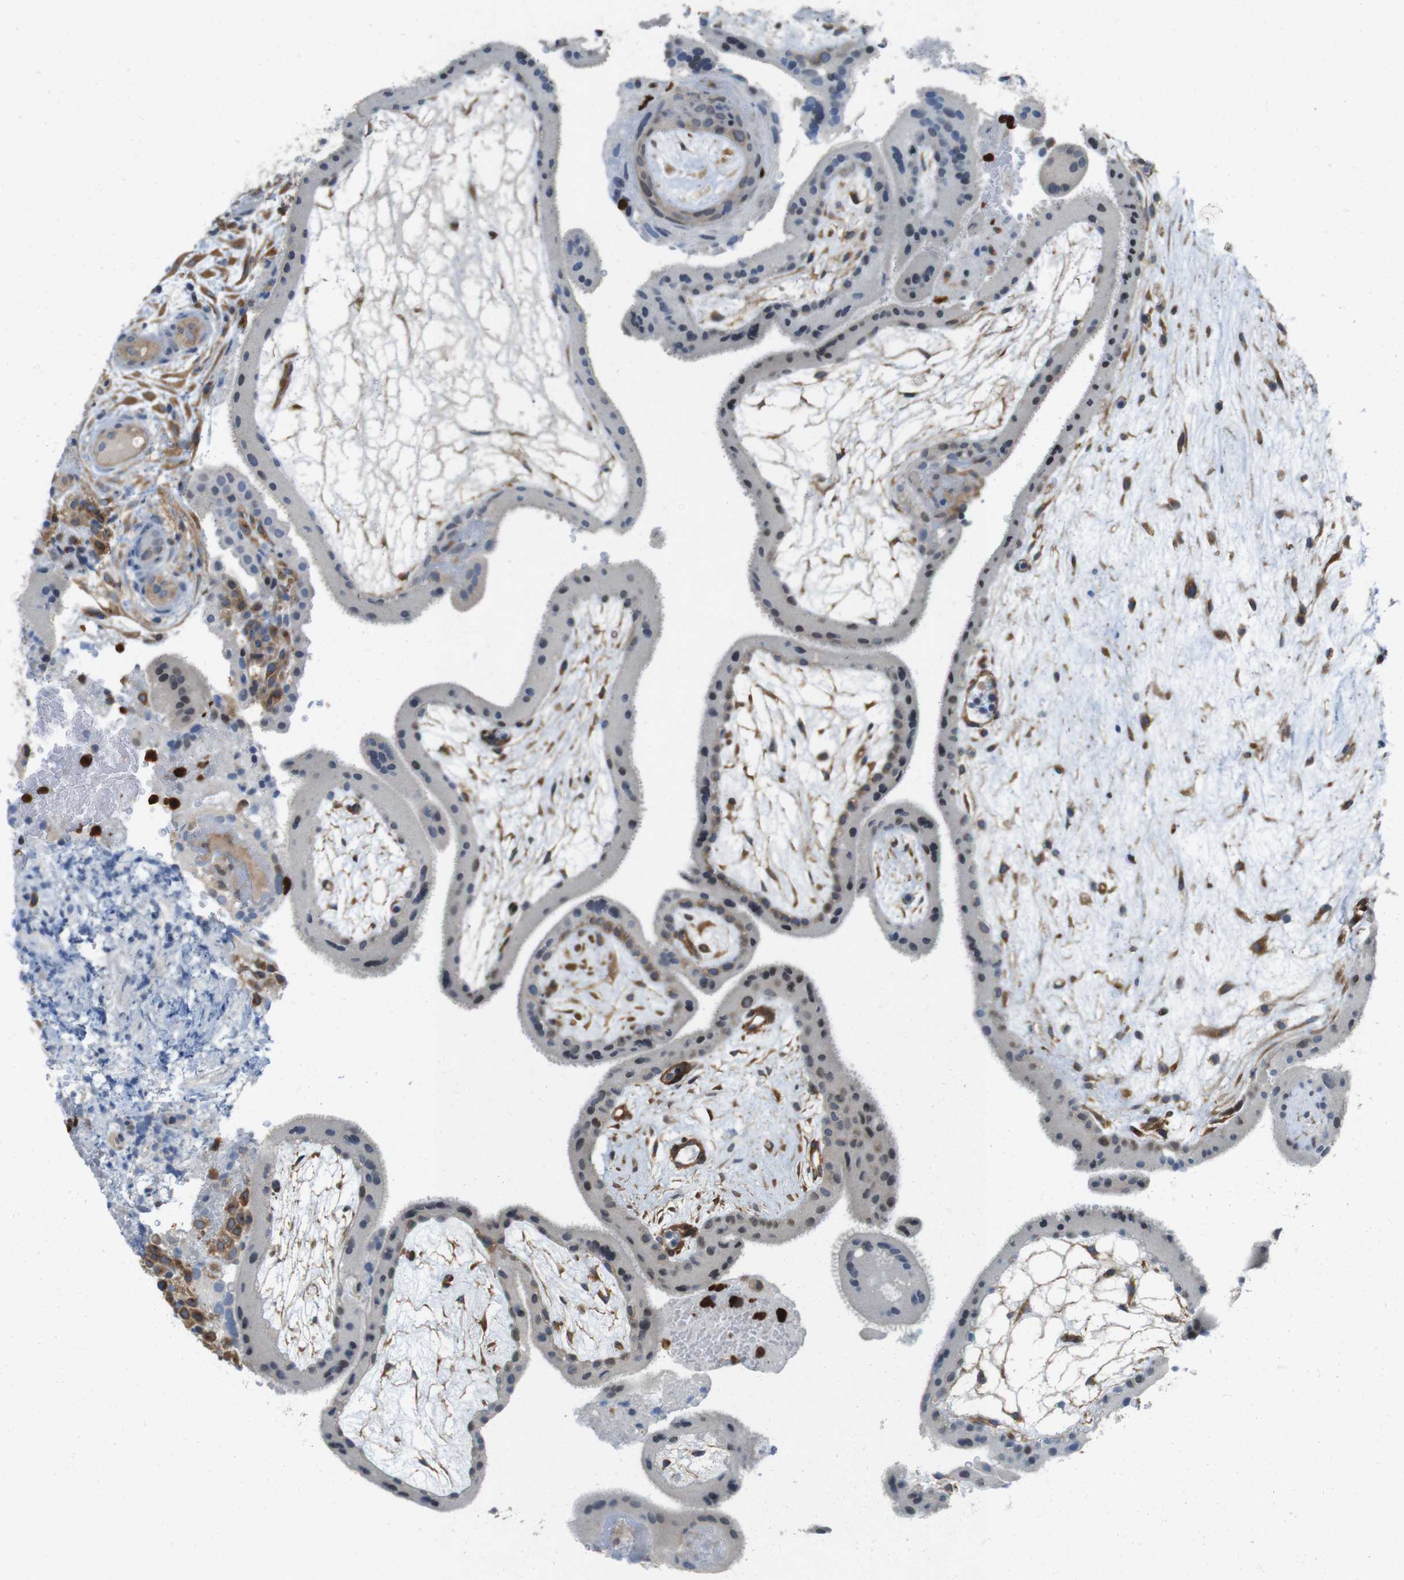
{"staining": {"intensity": "moderate", "quantity": "25%-75%", "location": "cytoplasmic/membranous,nuclear"}, "tissue": "placenta", "cell_type": "Trophoblastic cells", "image_type": "normal", "snomed": [{"axis": "morphology", "description": "Normal tissue, NOS"}, {"axis": "topography", "description": "Placenta"}], "caption": "The histopathology image exhibits staining of benign placenta, revealing moderate cytoplasmic/membranous,nuclear protein positivity (brown color) within trophoblastic cells.", "gene": "PCDH10", "patient": {"sex": "female", "age": 19}}